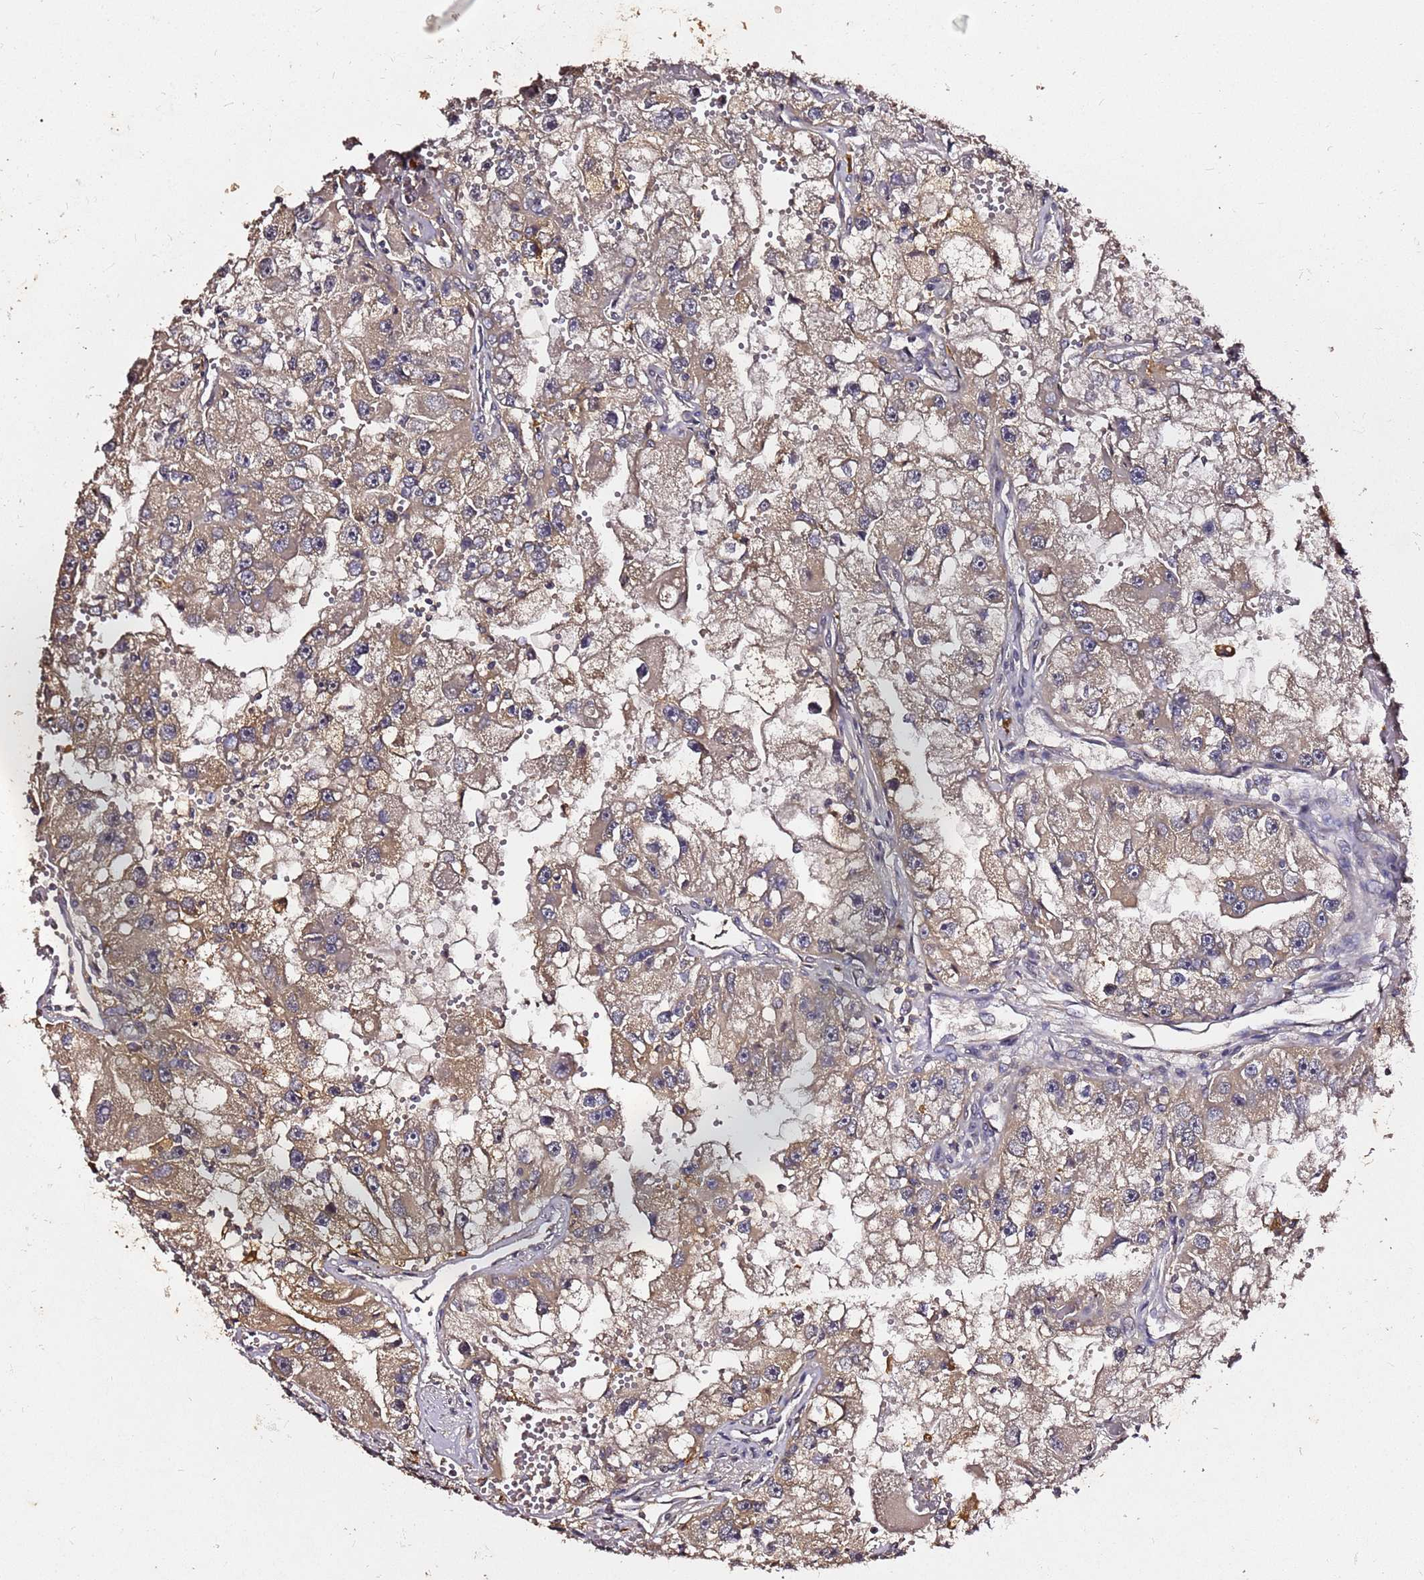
{"staining": {"intensity": "moderate", "quantity": ">75%", "location": "cytoplasmic/membranous"}, "tissue": "renal cancer", "cell_type": "Tumor cells", "image_type": "cancer", "snomed": [{"axis": "morphology", "description": "Adenocarcinoma, NOS"}, {"axis": "topography", "description": "Kidney"}], "caption": "Immunohistochemical staining of renal adenocarcinoma exhibits medium levels of moderate cytoplasmic/membranous expression in about >75% of tumor cells.", "gene": "C6orf136", "patient": {"sex": "male", "age": 63}}